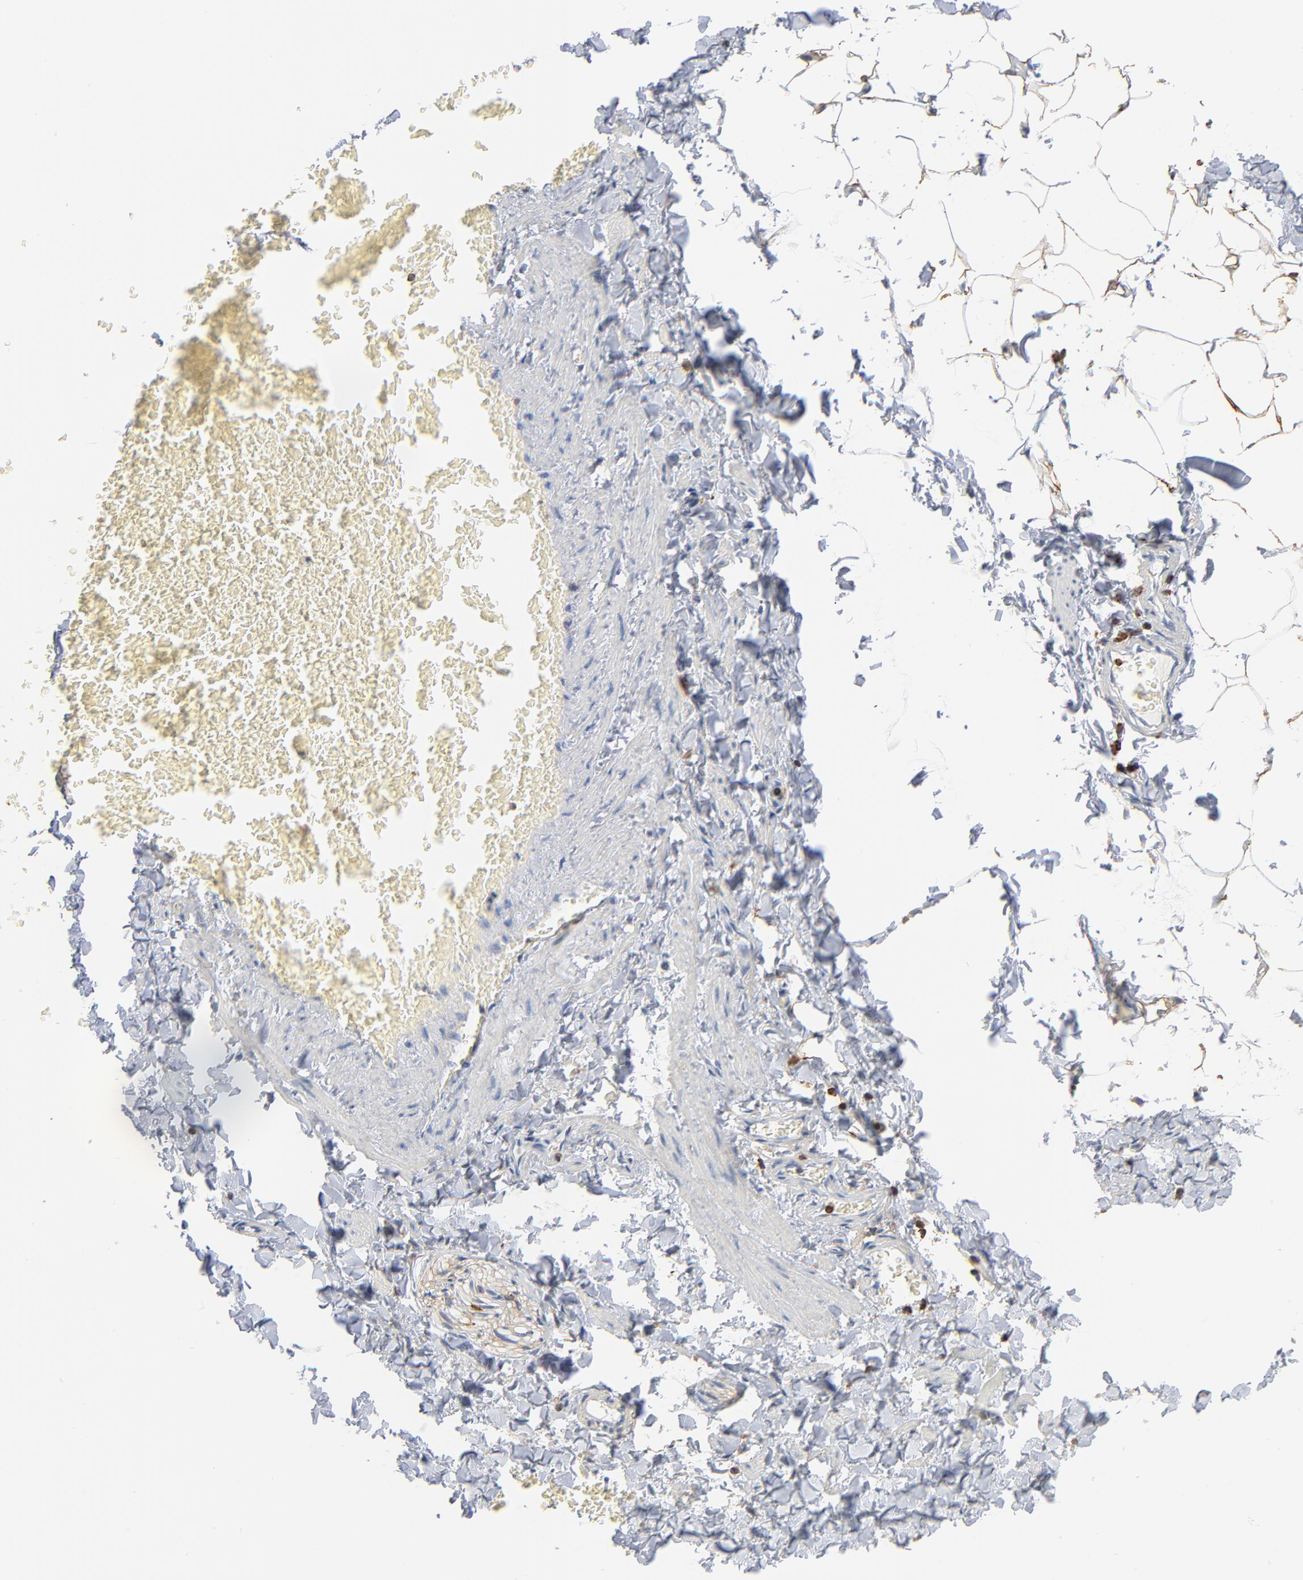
{"staining": {"intensity": "moderate", "quantity": ">75%", "location": "cytoplasmic/membranous"}, "tissue": "adipose tissue", "cell_type": "Adipocytes", "image_type": "normal", "snomed": [{"axis": "morphology", "description": "Normal tissue, NOS"}, {"axis": "topography", "description": "Vascular tissue"}], "caption": "Immunohistochemical staining of normal human adipose tissue displays moderate cytoplasmic/membranous protein staining in about >75% of adipocytes.", "gene": "SH3KBP1", "patient": {"sex": "male", "age": 41}}